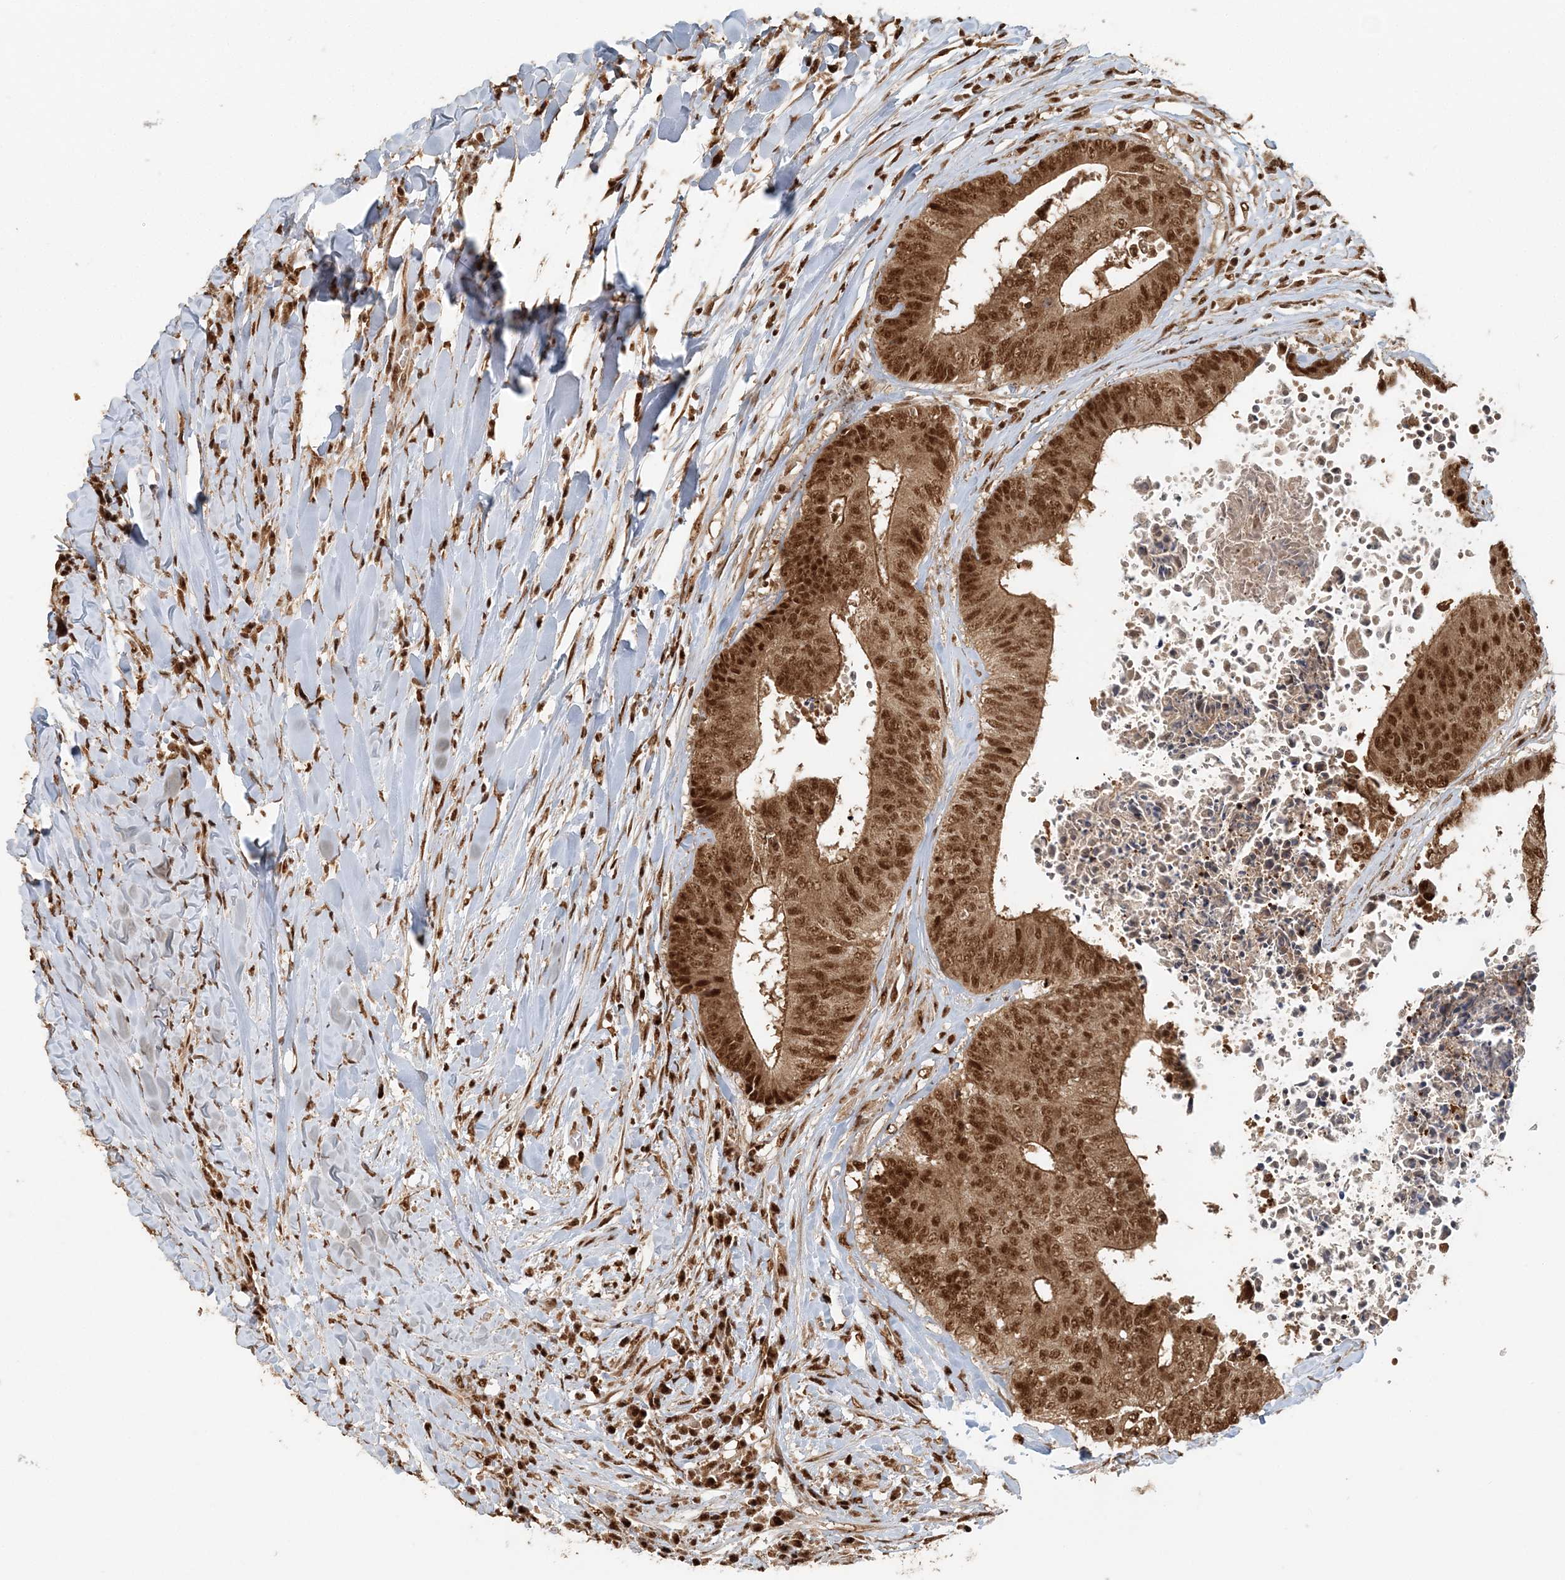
{"staining": {"intensity": "moderate", "quantity": ">75%", "location": "cytoplasmic/membranous,nuclear"}, "tissue": "colorectal cancer", "cell_type": "Tumor cells", "image_type": "cancer", "snomed": [{"axis": "morphology", "description": "Adenocarcinoma, NOS"}, {"axis": "topography", "description": "Rectum"}], "caption": "This is an image of IHC staining of colorectal cancer, which shows moderate staining in the cytoplasmic/membranous and nuclear of tumor cells.", "gene": "ARHGAP35", "patient": {"sex": "male", "age": 72}}